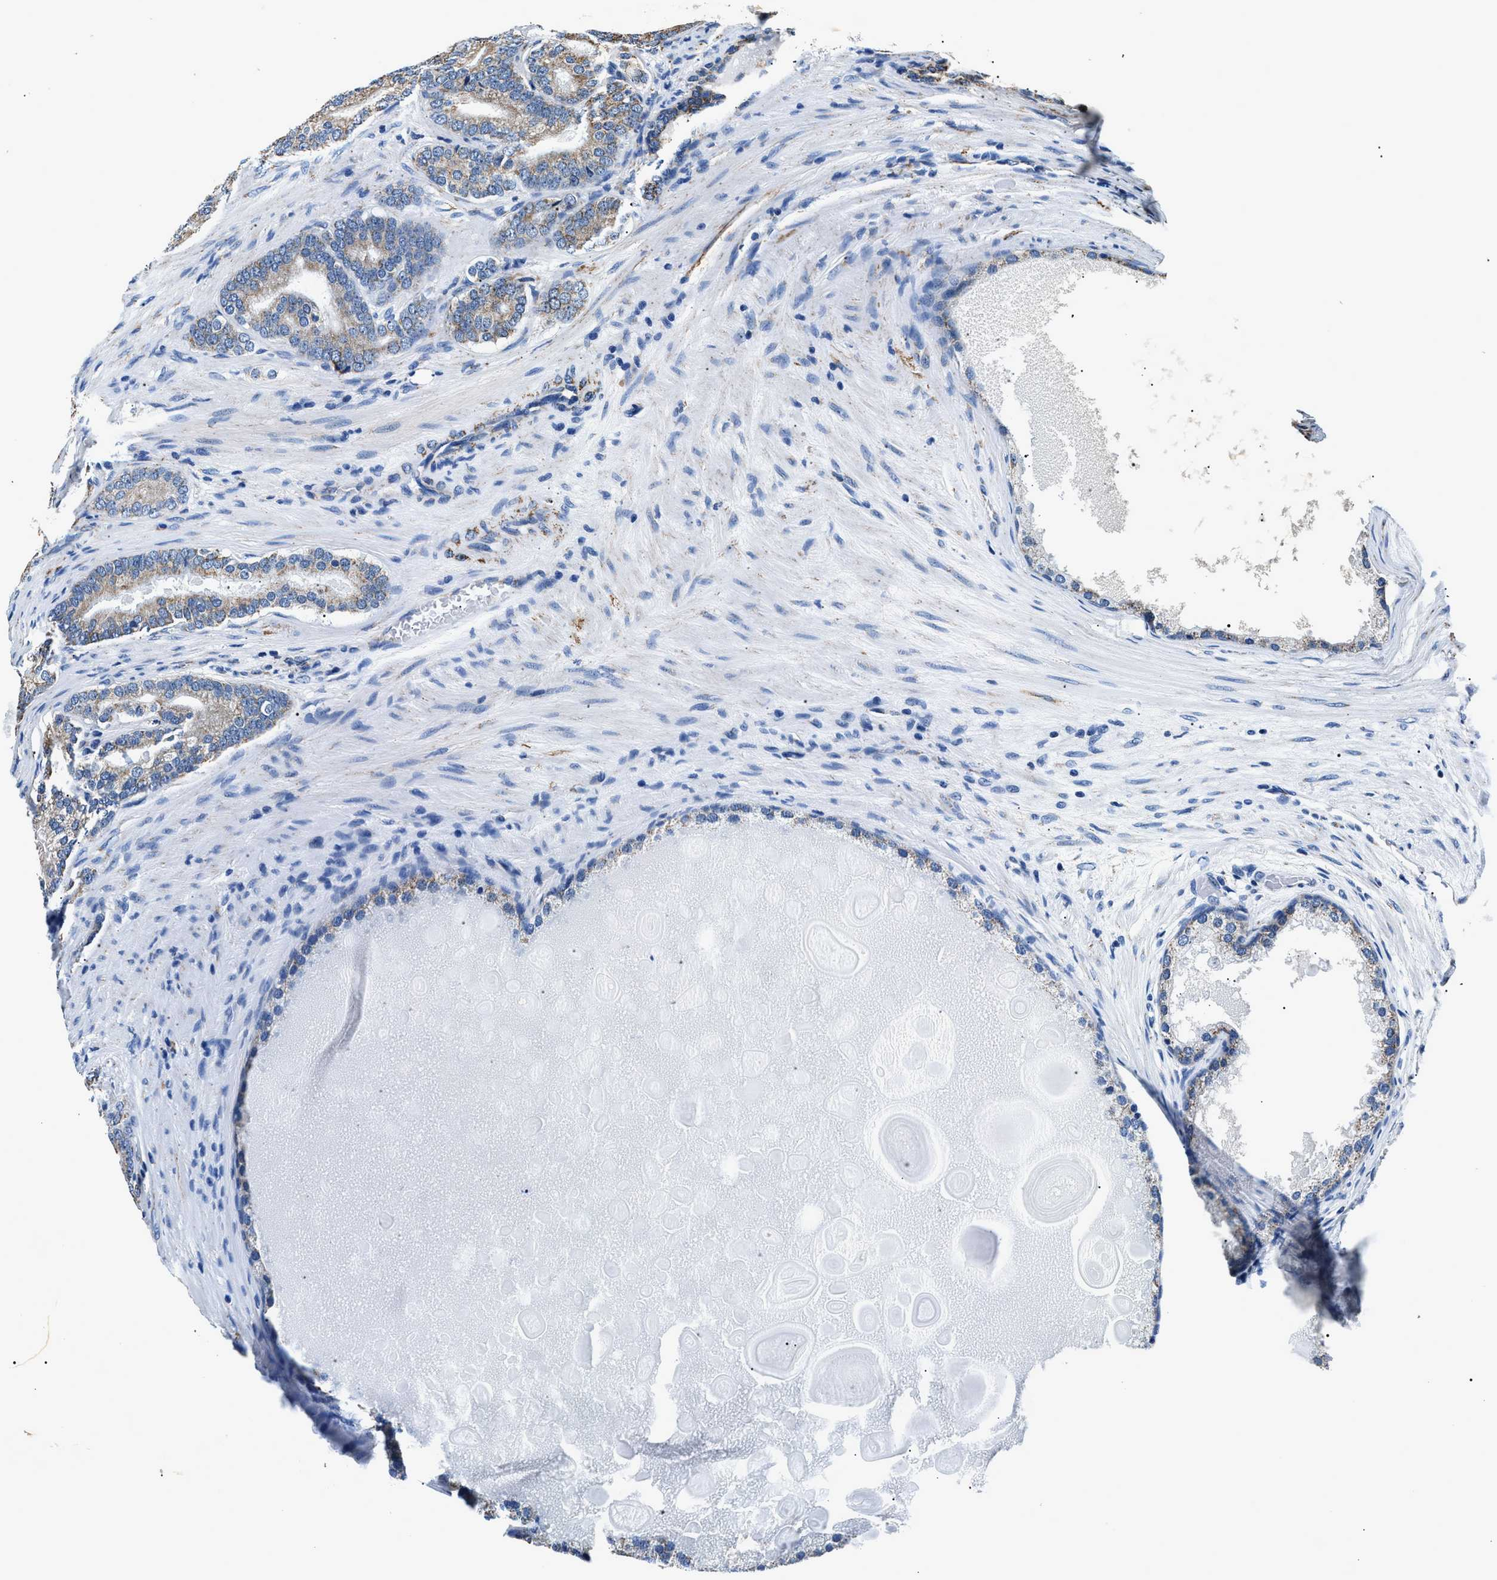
{"staining": {"intensity": "moderate", "quantity": ">75%", "location": "cytoplasmic/membranous"}, "tissue": "prostate cancer", "cell_type": "Tumor cells", "image_type": "cancer", "snomed": [{"axis": "morphology", "description": "Adenocarcinoma, High grade"}, {"axis": "topography", "description": "Prostate"}], "caption": "Immunohistochemical staining of human high-grade adenocarcinoma (prostate) exhibits moderate cytoplasmic/membranous protein positivity in about >75% of tumor cells. The protein is stained brown, and the nuclei are stained in blue (DAB (3,3'-diaminobenzidine) IHC with brightfield microscopy, high magnification).", "gene": "HIBADH", "patient": {"sex": "male", "age": 60}}